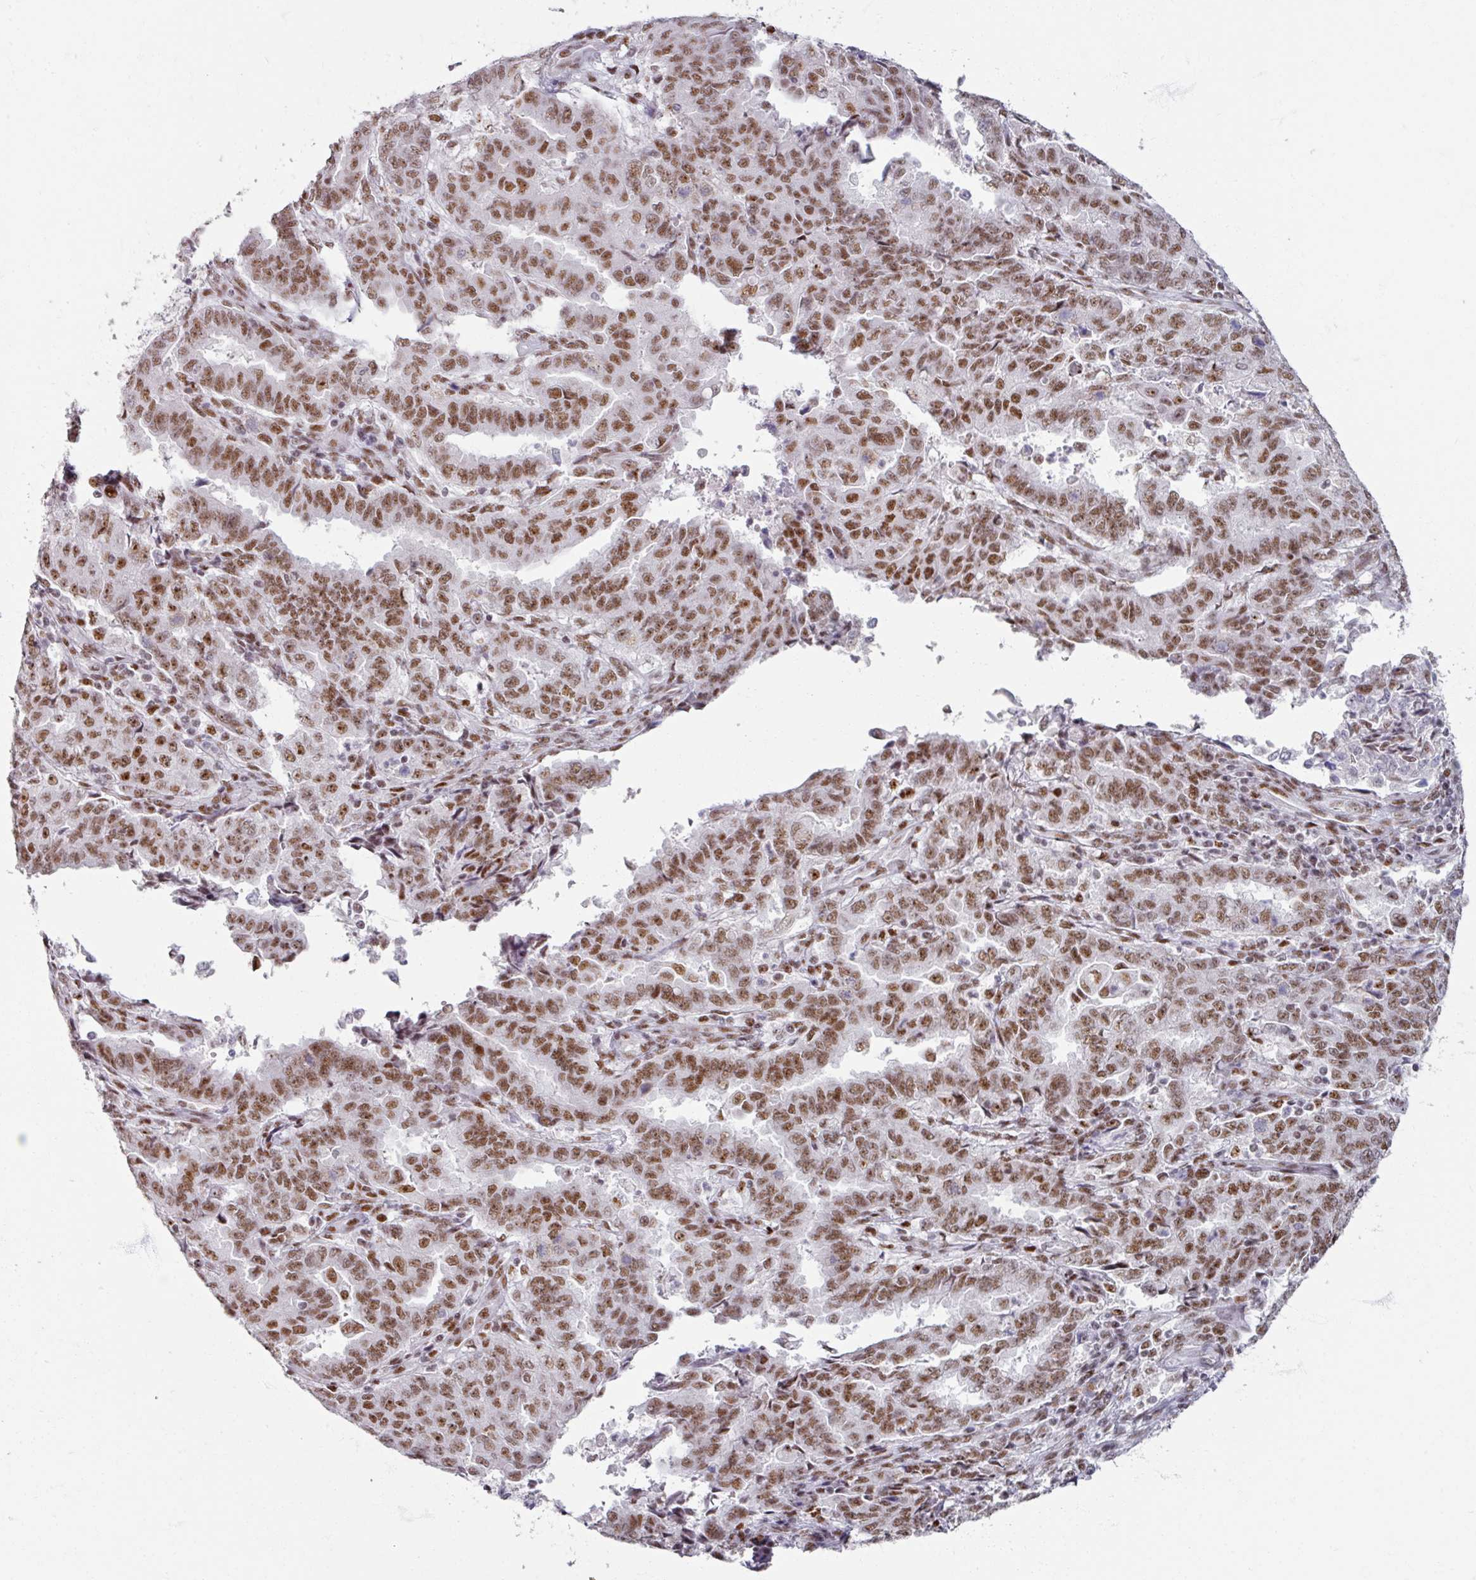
{"staining": {"intensity": "moderate", "quantity": ">75%", "location": "nuclear"}, "tissue": "endometrial cancer", "cell_type": "Tumor cells", "image_type": "cancer", "snomed": [{"axis": "morphology", "description": "Adenocarcinoma, NOS"}, {"axis": "topography", "description": "Endometrium"}], "caption": "Immunohistochemical staining of human endometrial cancer demonstrates medium levels of moderate nuclear staining in about >75% of tumor cells.", "gene": "ADAR", "patient": {"sex": "female", "age": 50}}